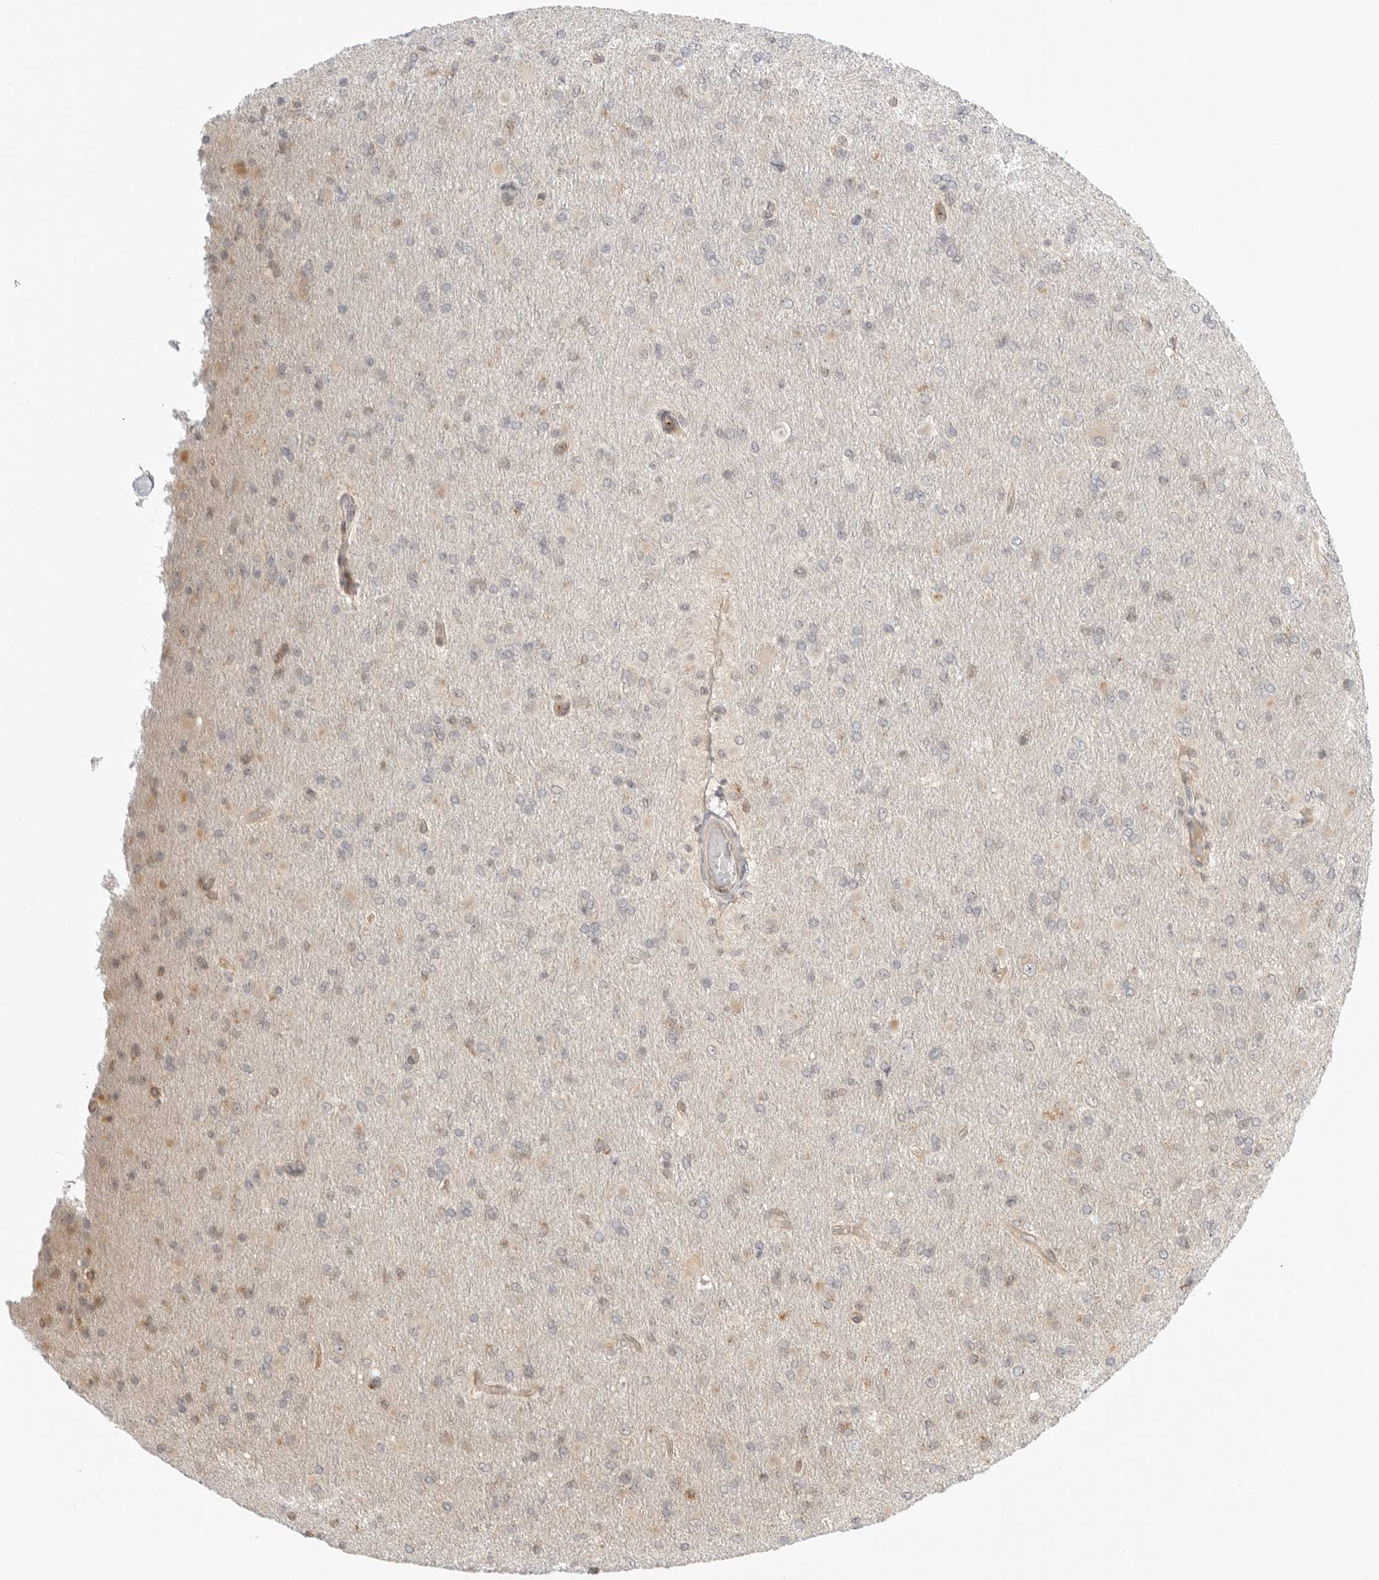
{"staining": {"intensity": "negative", "quantity": "none", "location": "none"}, "tissue": "glioma", "cell_type": "Tumor cells", "image_type": "cancer", "snomed": [{"axis": "morphology", "description": "Glioma, malignant, High grade"}, {"axis": "topography", "description": "Cerebral cortex"}], "caption": "Tumor cells show no significant positivity in malignant glioma (high-grade).", "gene": "DSCC1", "patient": {"sex": "female", "age": 36}}